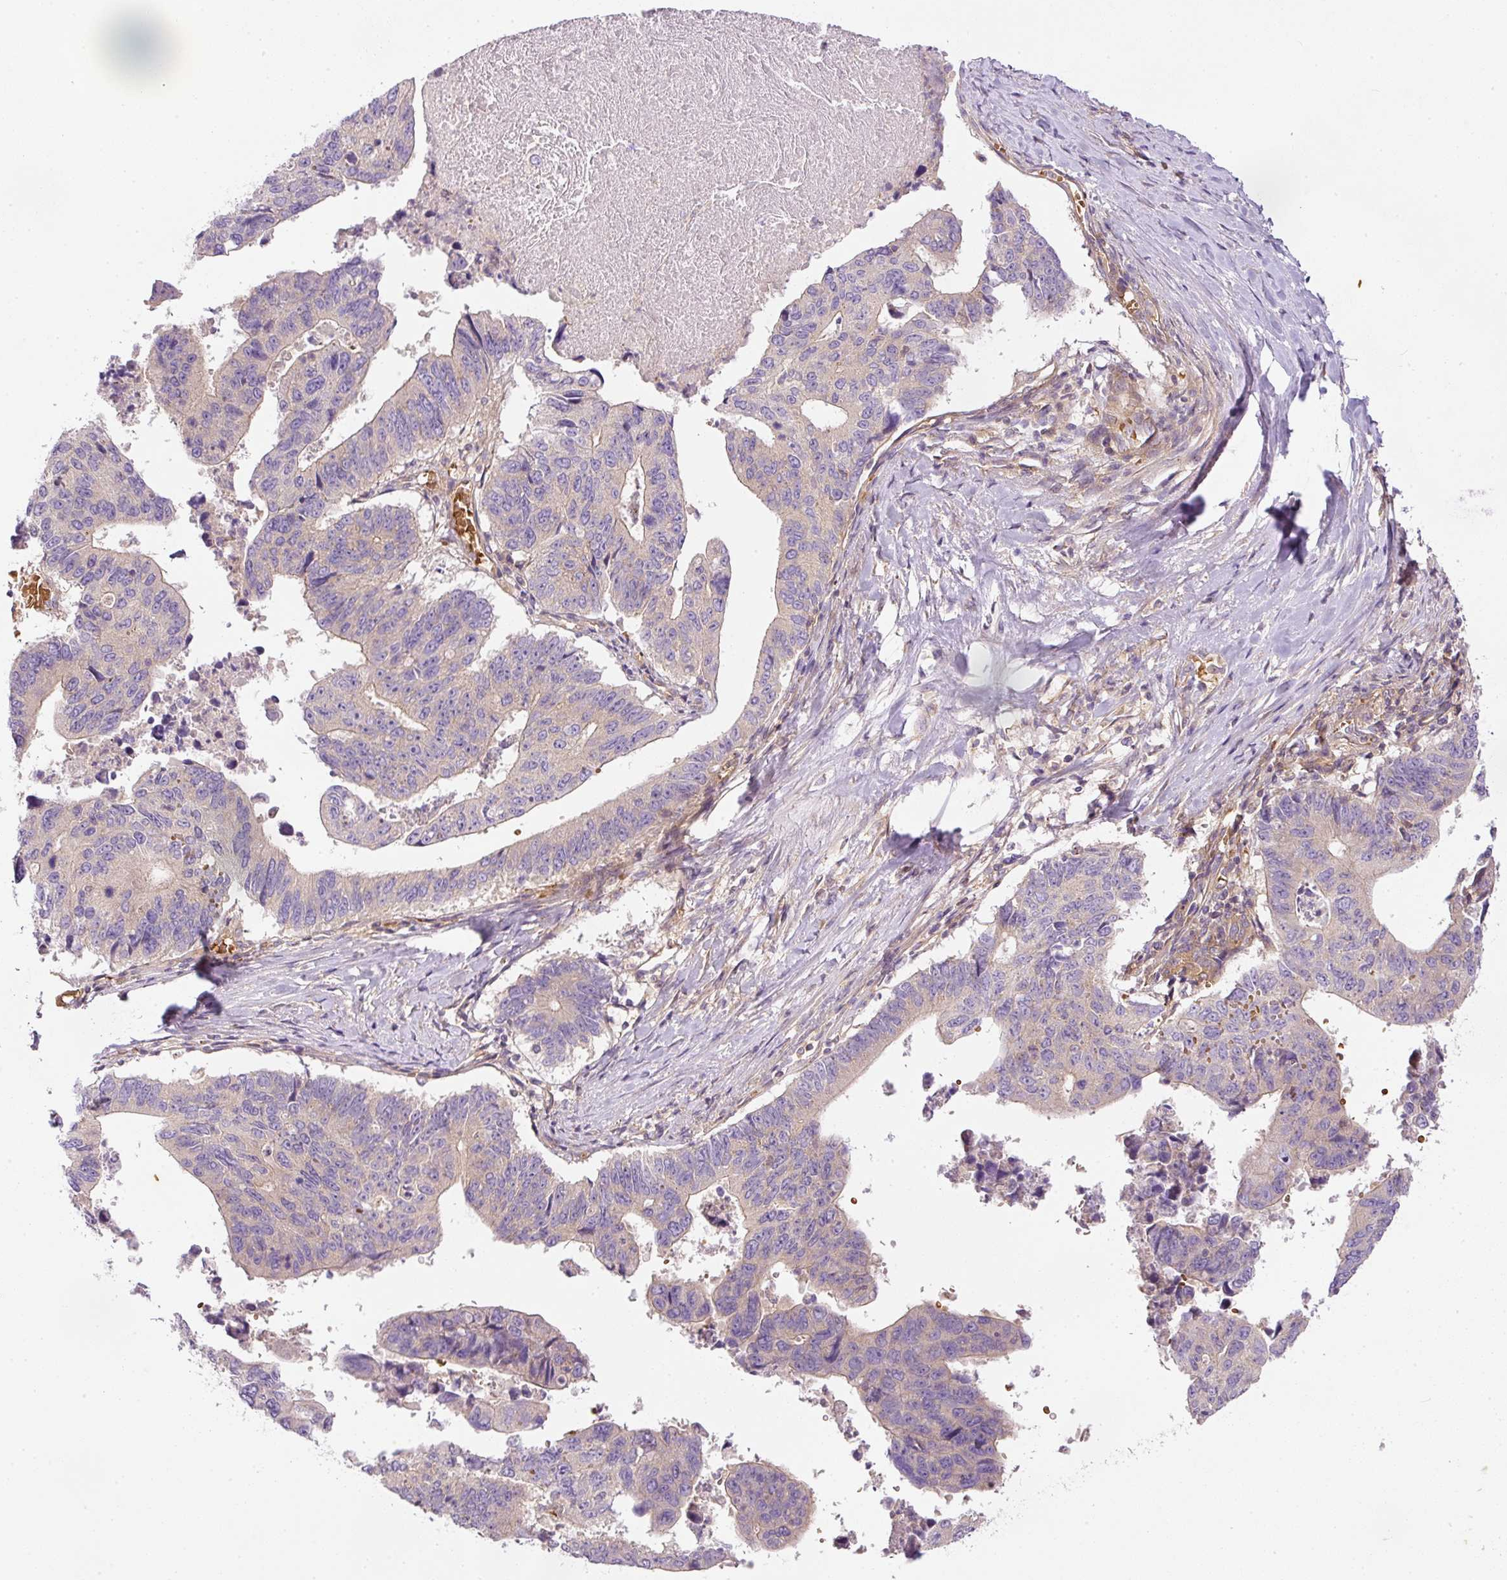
{"staining": {"intensity": "negative", "quantity": "none", "location": "none"}, "tissue": "stomach cancer", "cell_type": "Tumor cells", "image_type": "cancer", "snomed": [{"axis": "morphology", "description": "Adenocarcinoma, NOS"}, {"axis": "topography", "description": "Stomach"}], "caption": "DAB (3,3'-diaminobenzidine) immunohistochemical staining of human stomach cancer shows no significant positivity in tumor cells. (DAB (3,3'-diaminobenzidine) immunohistochemistry (IHC) visualized using brightfield microscopy, high magnification).", "gene": "TBC1D2B", "patient": {"sex": "male", "age": 59}}